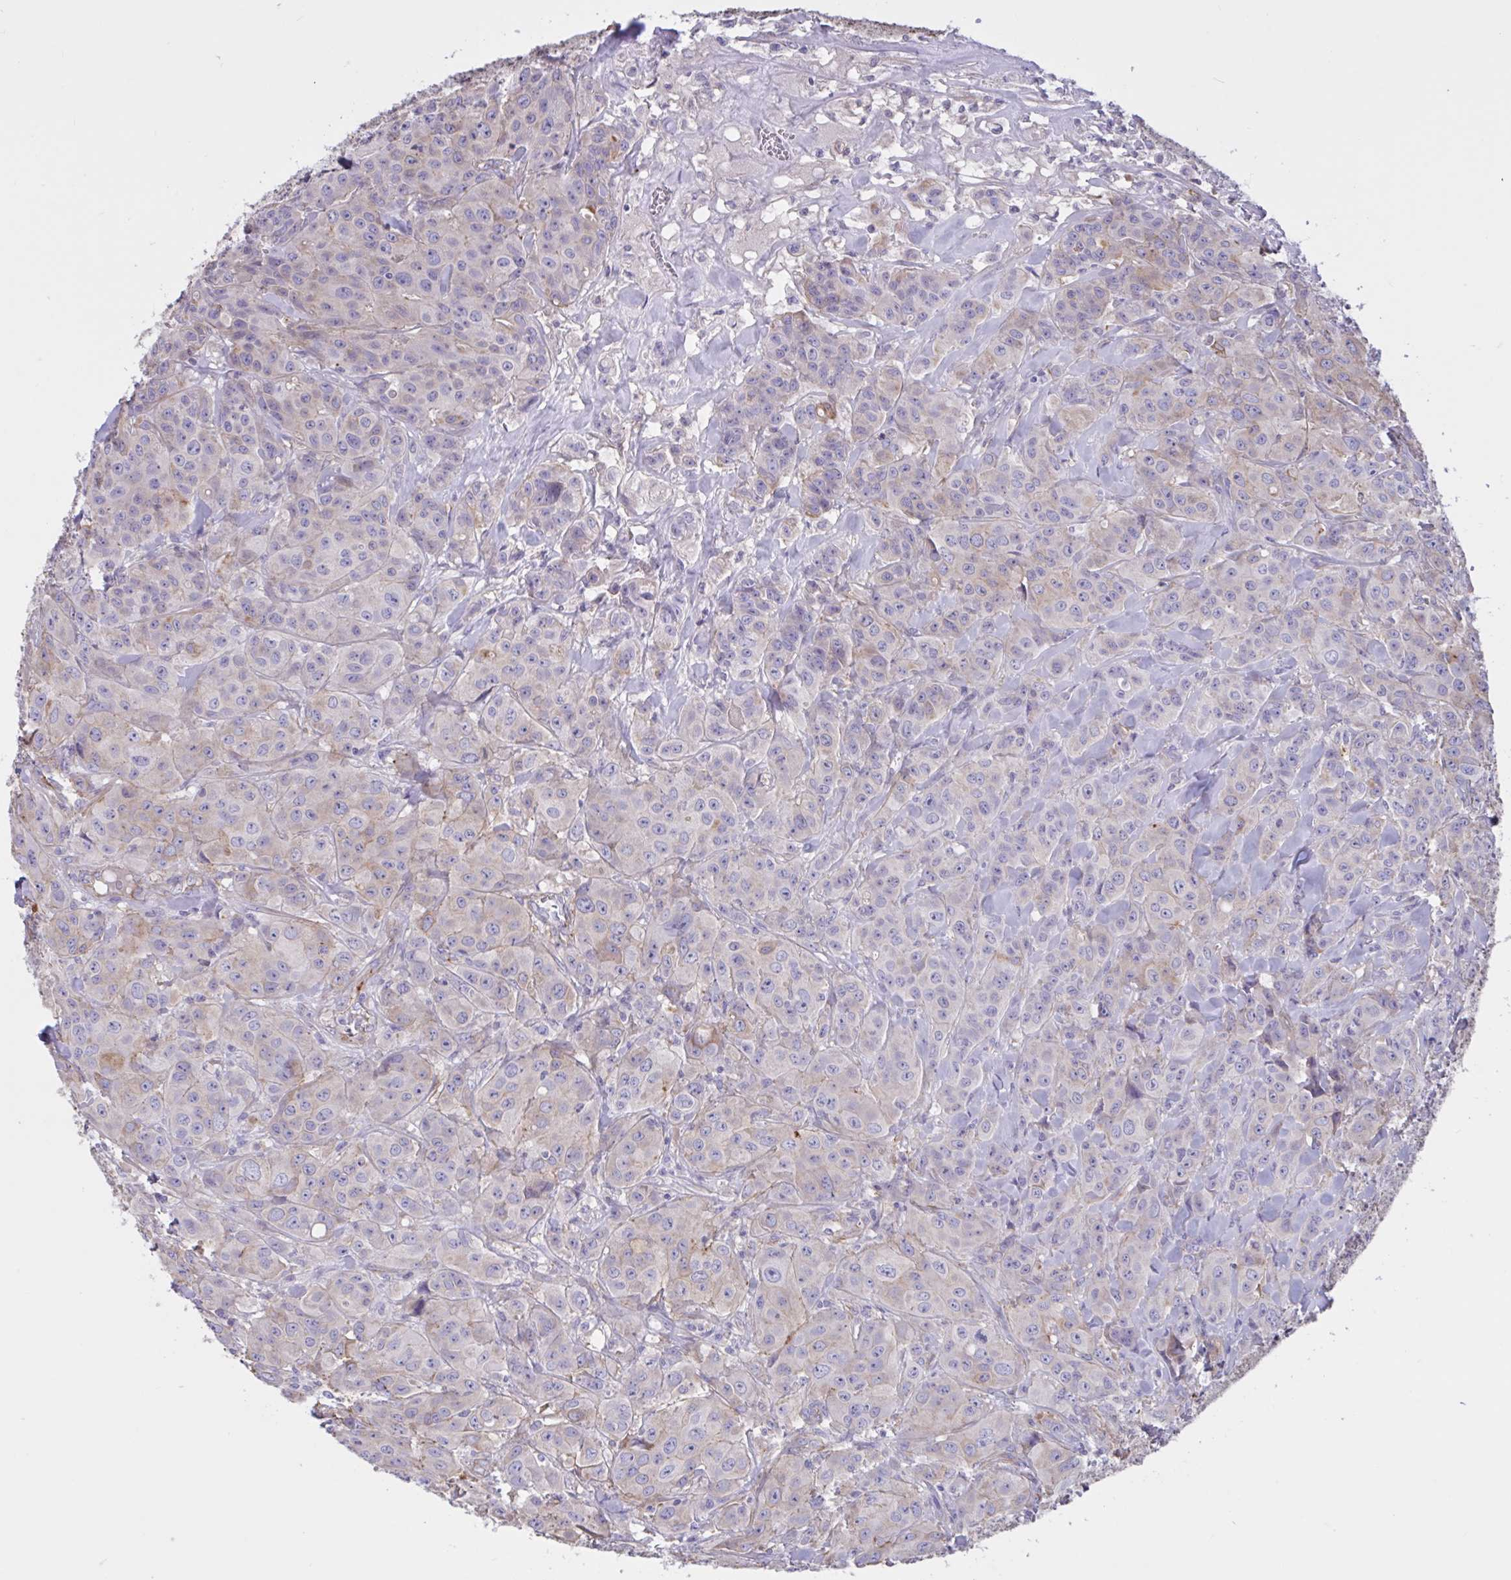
{"staining": {"intensity": "weak", "quantity": "<25%", "location": "cytoplasmic/membranous"}, "tissue": "breast cancer", "cell_type": "Tumor cells", "image_type": "cancer", "snomed": [{"axis": "morphology", "description": "Normal tissue, NOS"}, {"axis": "morphology", "description": "Duct carcinoma"}, {"axis": "topography", "description": "Breast"}], "caption": "The image exhibits no staining of tumor cells in breast cancer.", "gene": "SLC66A1", "patient": {"sex": "female", "age": 43}}